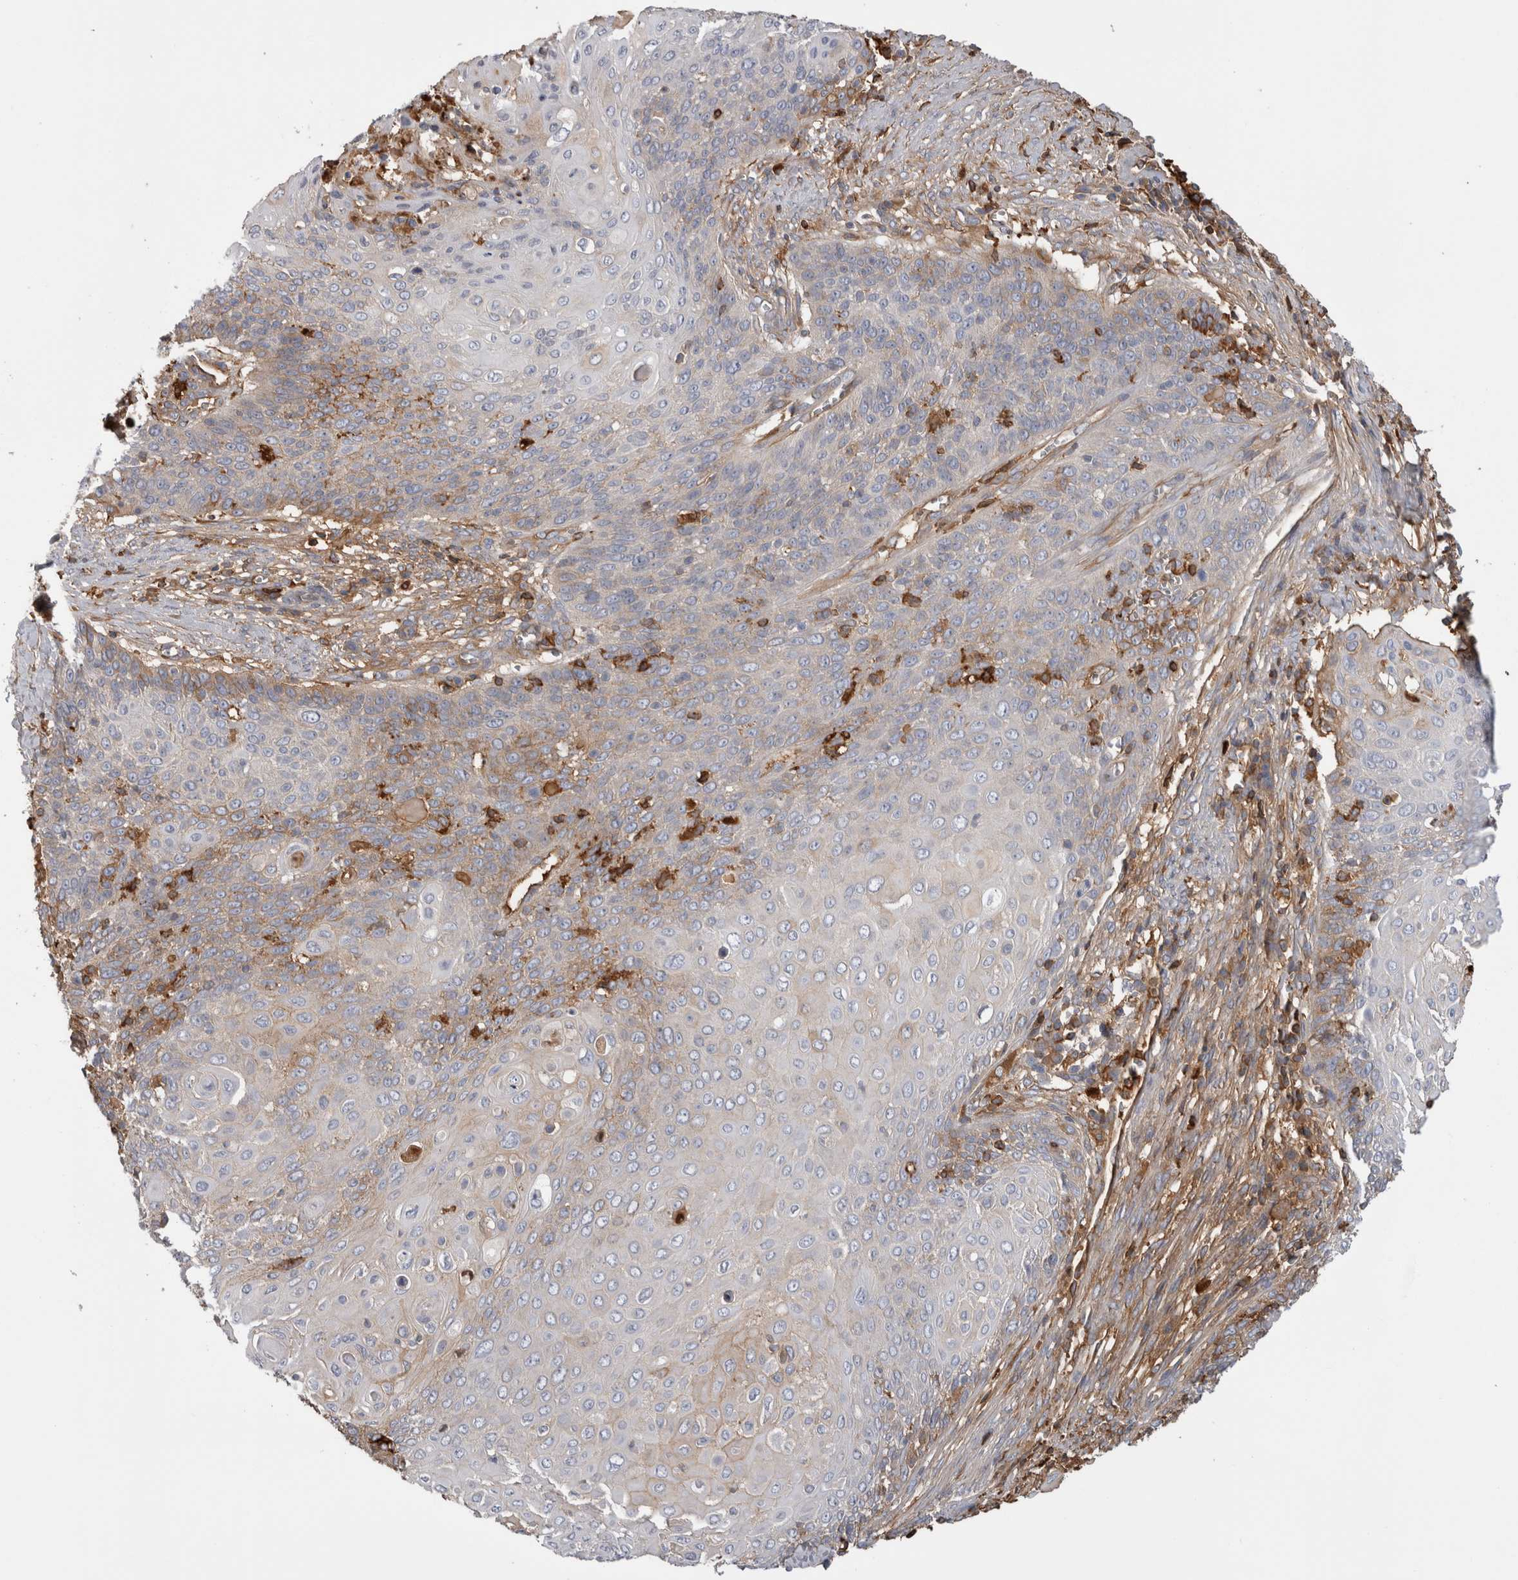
{"staining": {"intensity": "weak", "quantity": "25%-75%", "location": "cytoplasmic/membranous"}, "tissue": "cervical cancer", "cell_type": "Tumor cells", "image_type": "cancer", "snomed": [{"axis": "morphology", "description": "Squamous cell carcinoma, NOS"}, {"axis": "topography", "description": "Cervix"}], "caption": "Weak cytoplasmic/membranous protein expression is present in approximately 25%-75% of tumor cells in squamous cell carcinoma (cervical). (DAB IHC with brightfield microscopy, high magnification).", "gene": "TBCE", "patient": {"sex": "female", "age": 39}}